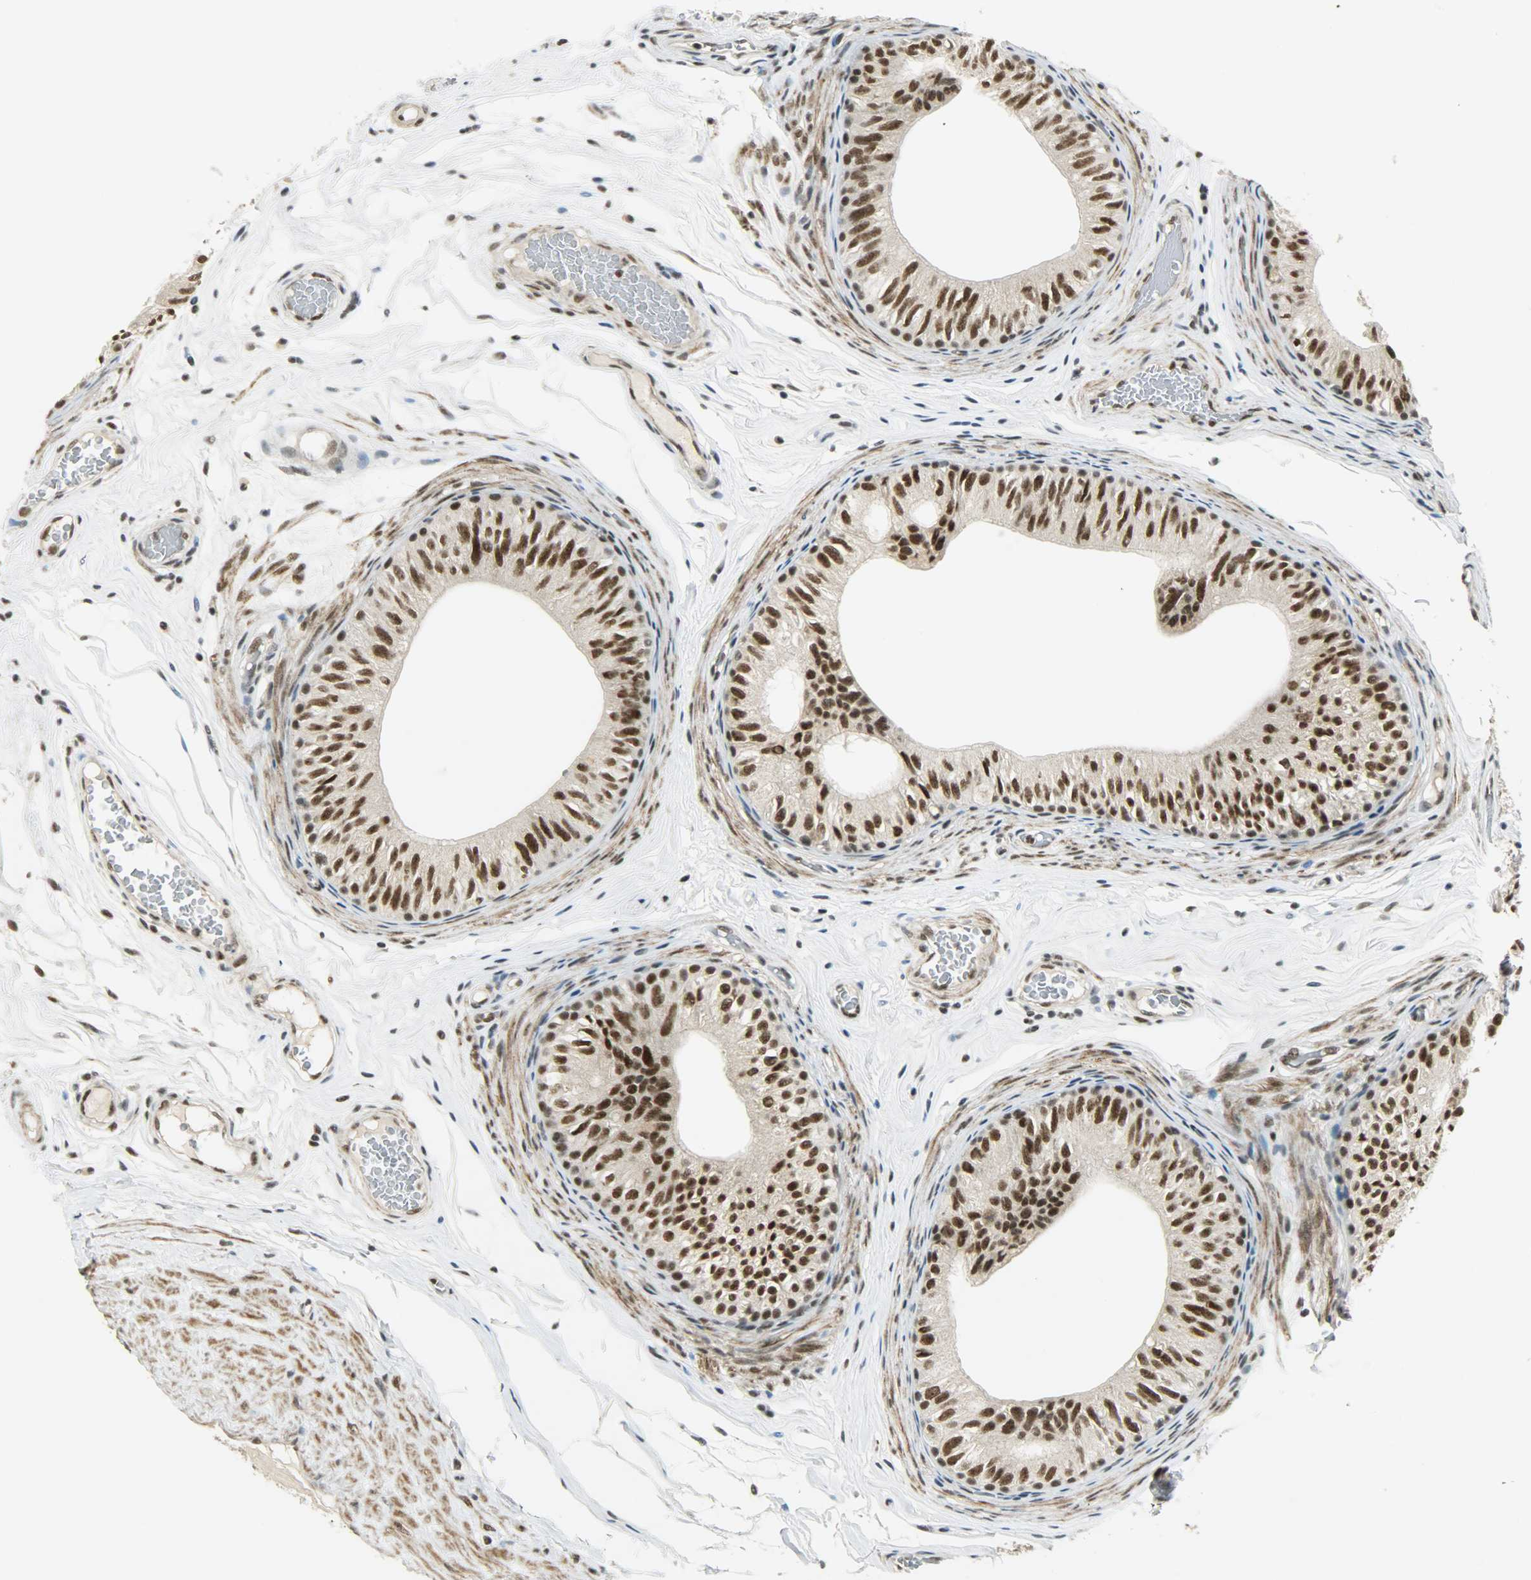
{"staining": {"intensity": "strong", "quantity": ">75%", "location": "nuclear"}, "tissue": "epididymis", "cell_type": "Glandular cells", "image_type": "normal", "snomed": [{"axis": "morphology", "description": "Normal tissue, NOS"}, {"axis": "topography", "description": "Testis"}, {"axis": "topography", "description": "Epididymis"}], "caption": "This is a photomicrograph of immunohistochemistry staining of normal epididymis, which shows strong expression in the nuclear of glandular cells.", "gene": "SUGP1", "patient": {"sex": "male", "age": 36}}